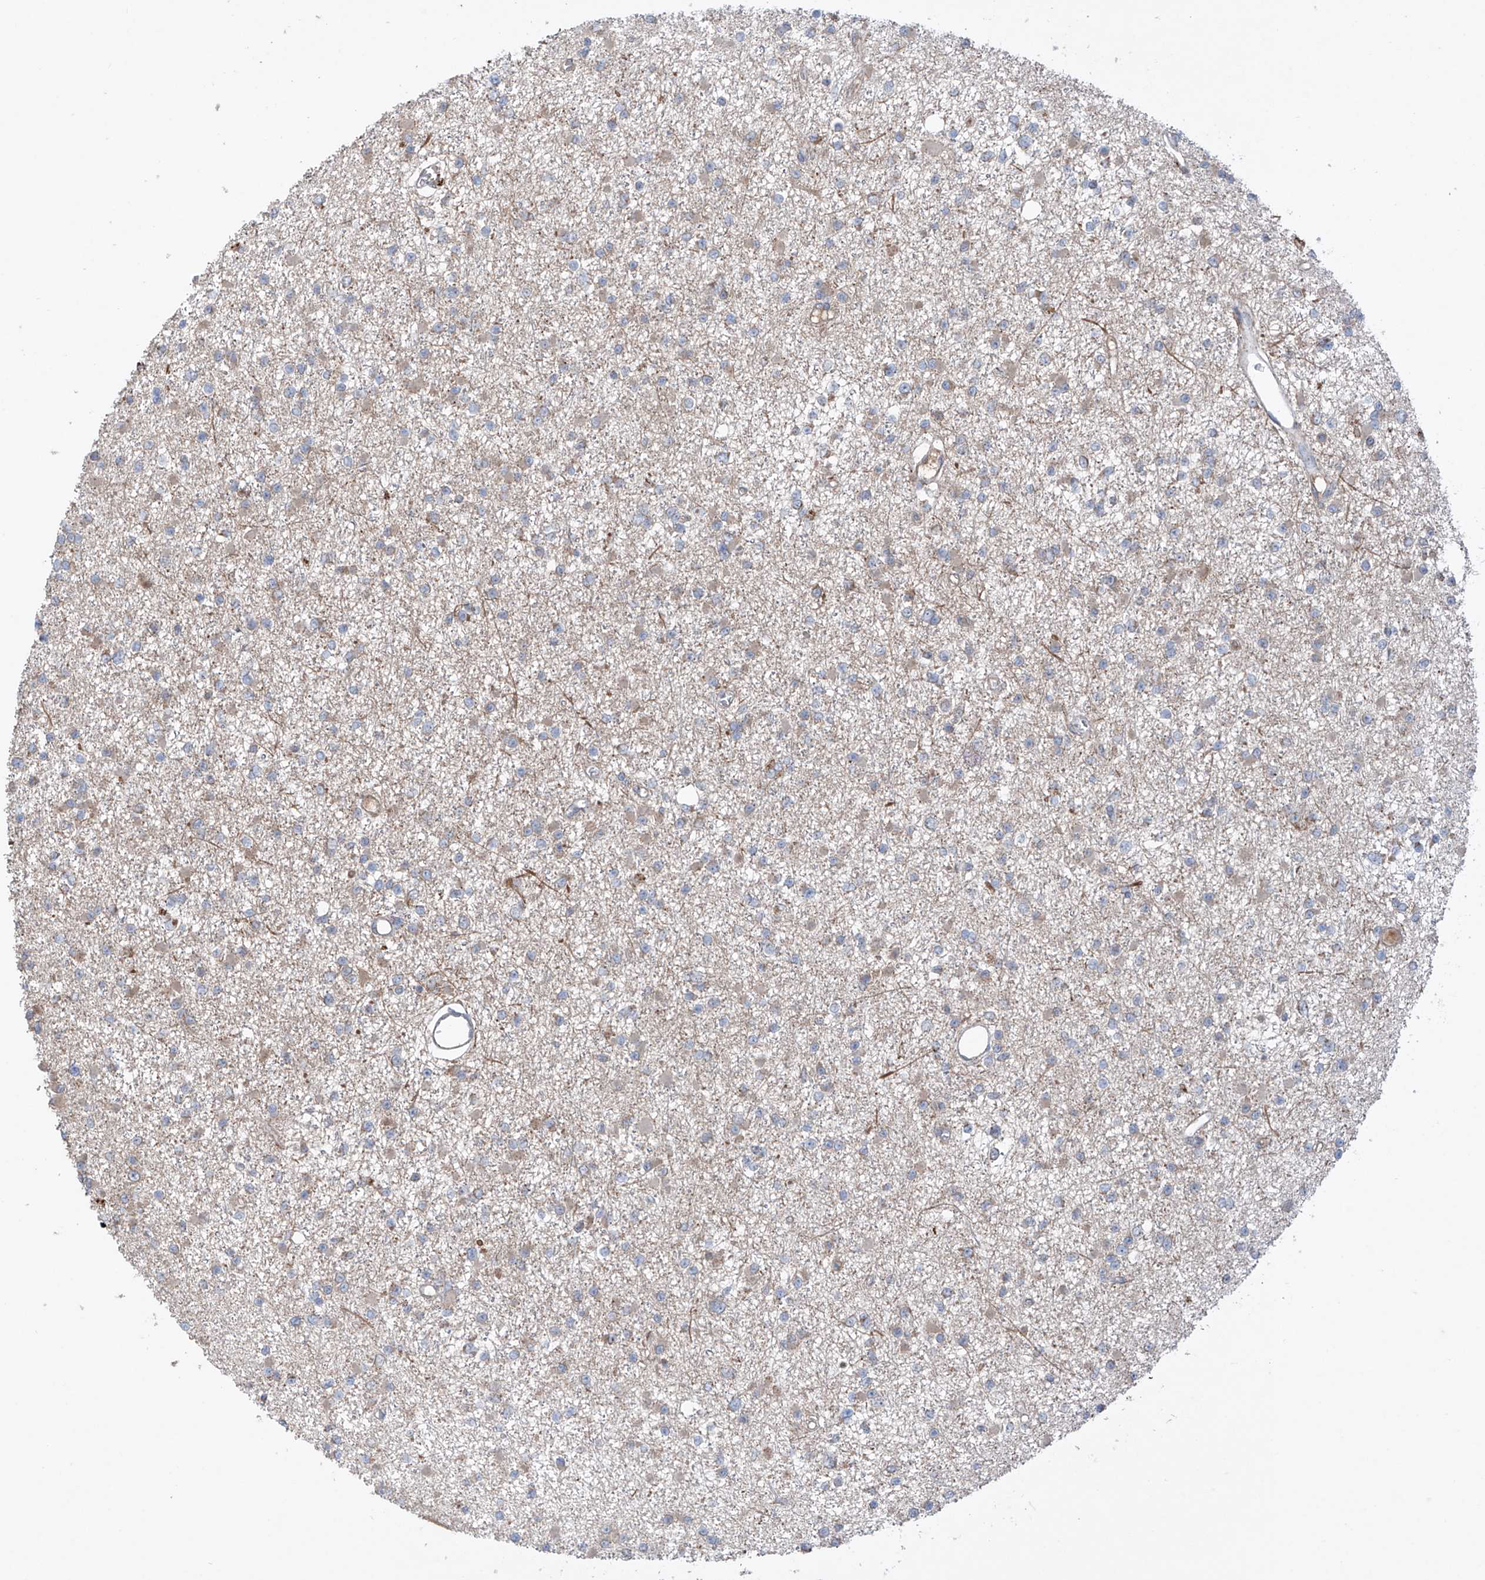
{"staining": {"intensity": "negative", "quantity": "none", "location": "none"}, "tissue": "glioma", "cell_type": "Tumor cells", "image_type": "cancer", "snomed": [{"axis": "morphology", "description": "Glioma, malignant, Low grade"}, {"axis": "topography", "description": "Brain"}], "caption": "Protein analysis of low-grade glioma (malignant) displays no significant staining in tumor cells.", "gene": "SAMD3", "patient": {"sex": "female", "age": 22}}